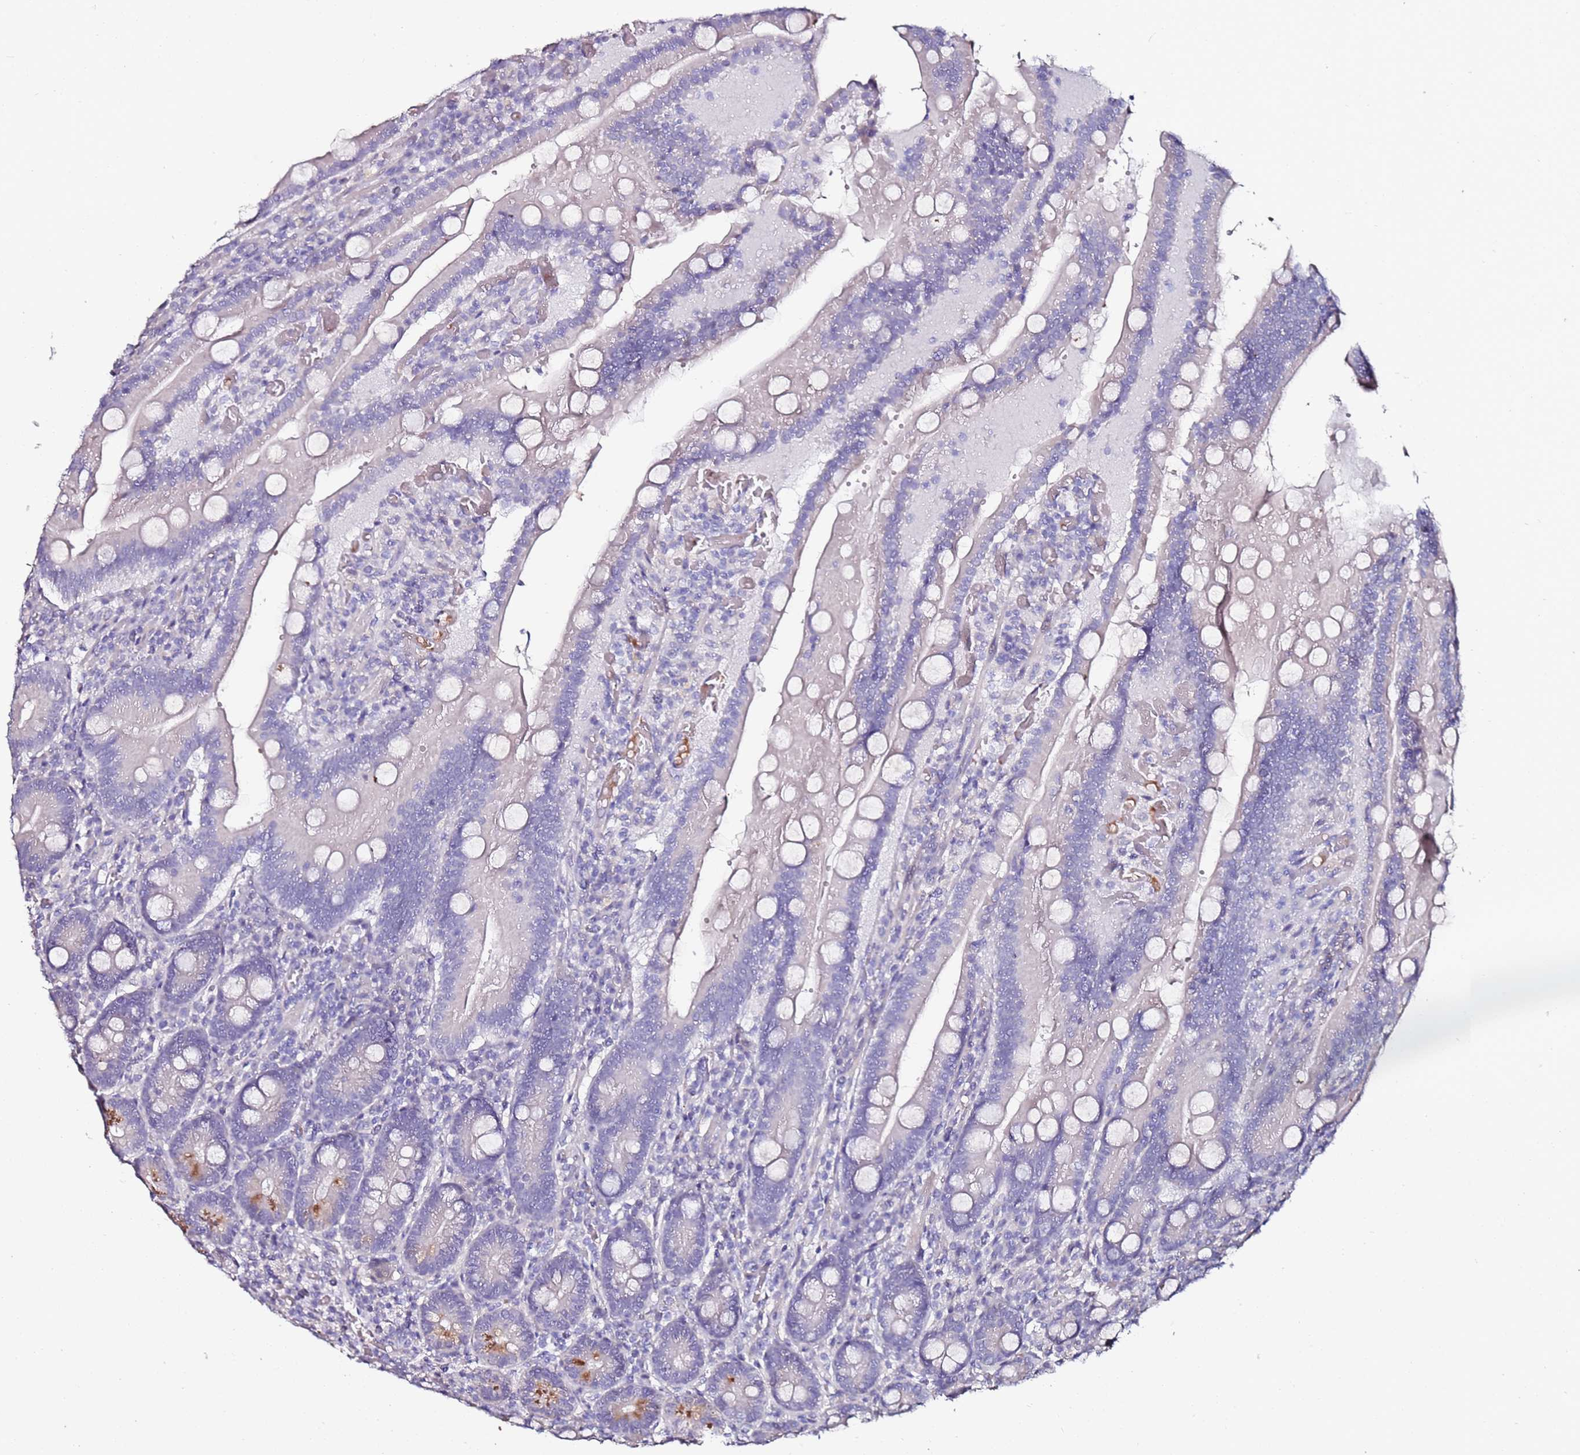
{"staining": {"intensity": "negative", "quantity": "none", "location": "none"}, "tissue": "duodenum", "cell_type": "Glandular cells", "image_type": "normal", "snomed": [{"axis": "morphology", "description": "Normal tissue, NOS"}, {"axis": "topography", "description": "Duodenum"}], "caption": "Human duodenum stained for a protein using IHC exhibits no positivity in glandular cells.", "gene": "C3orf80", "patient": {"sex": "female", "age": 62}}